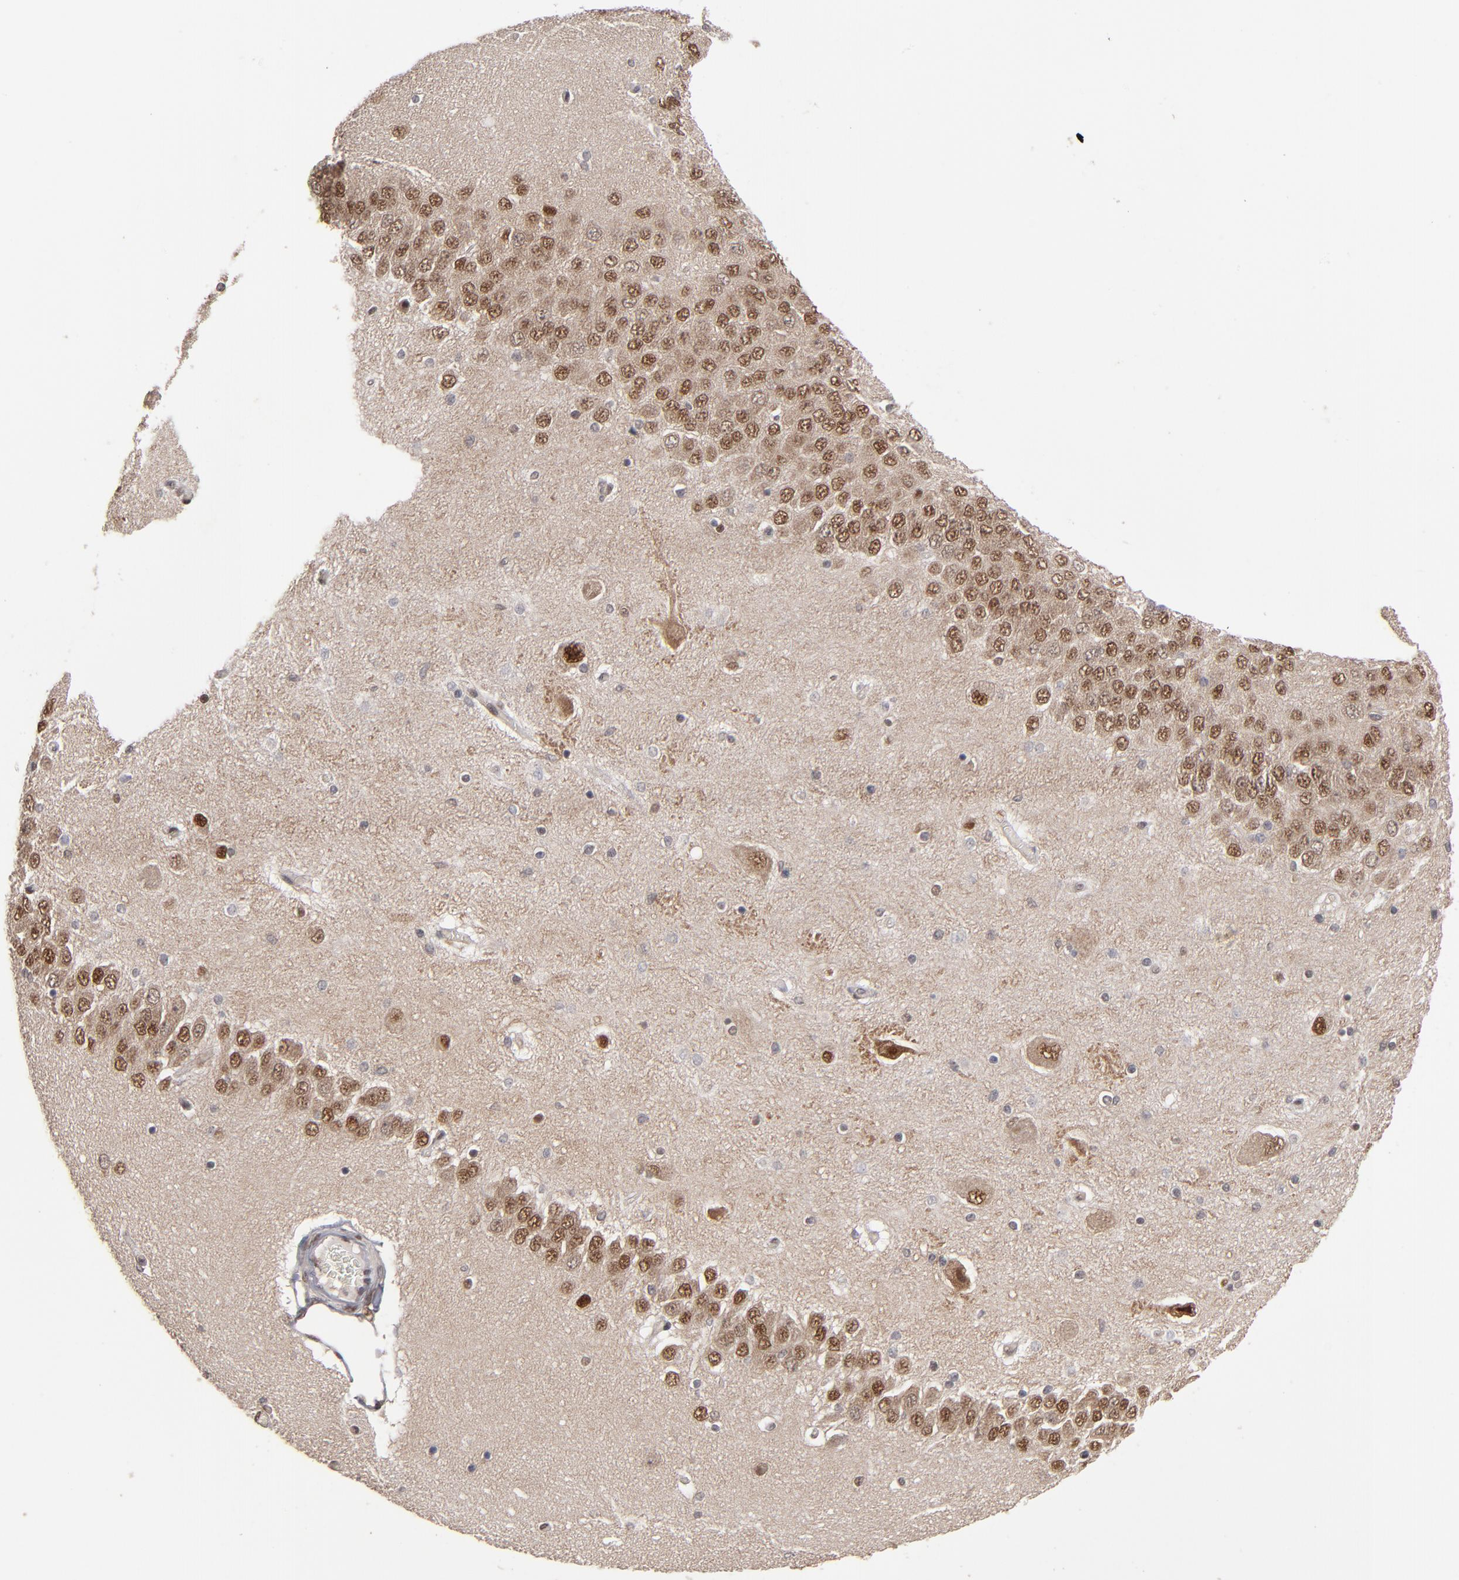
{"staining": {"intensity": "weak", "quantity": "<25%", "location": "nuclear"}, "tissue": "hippocampus", "cell_type": "Glial cells", "image_type": "normal", "snomed": [{"axis": "morphology", "description": "Normal tissue, NOS"}, {"axis": "topography", "description": "Hippocampus"}], "caption": "Immunohistochemistry image of benign hippocampus: hippocampus stained with DAB (3,3'-diaminobenzidine) demonstrates no significant protein positivity in glial cells.", "gene": "HUWE1", "patient": {"sex": "female", "age": 54}}